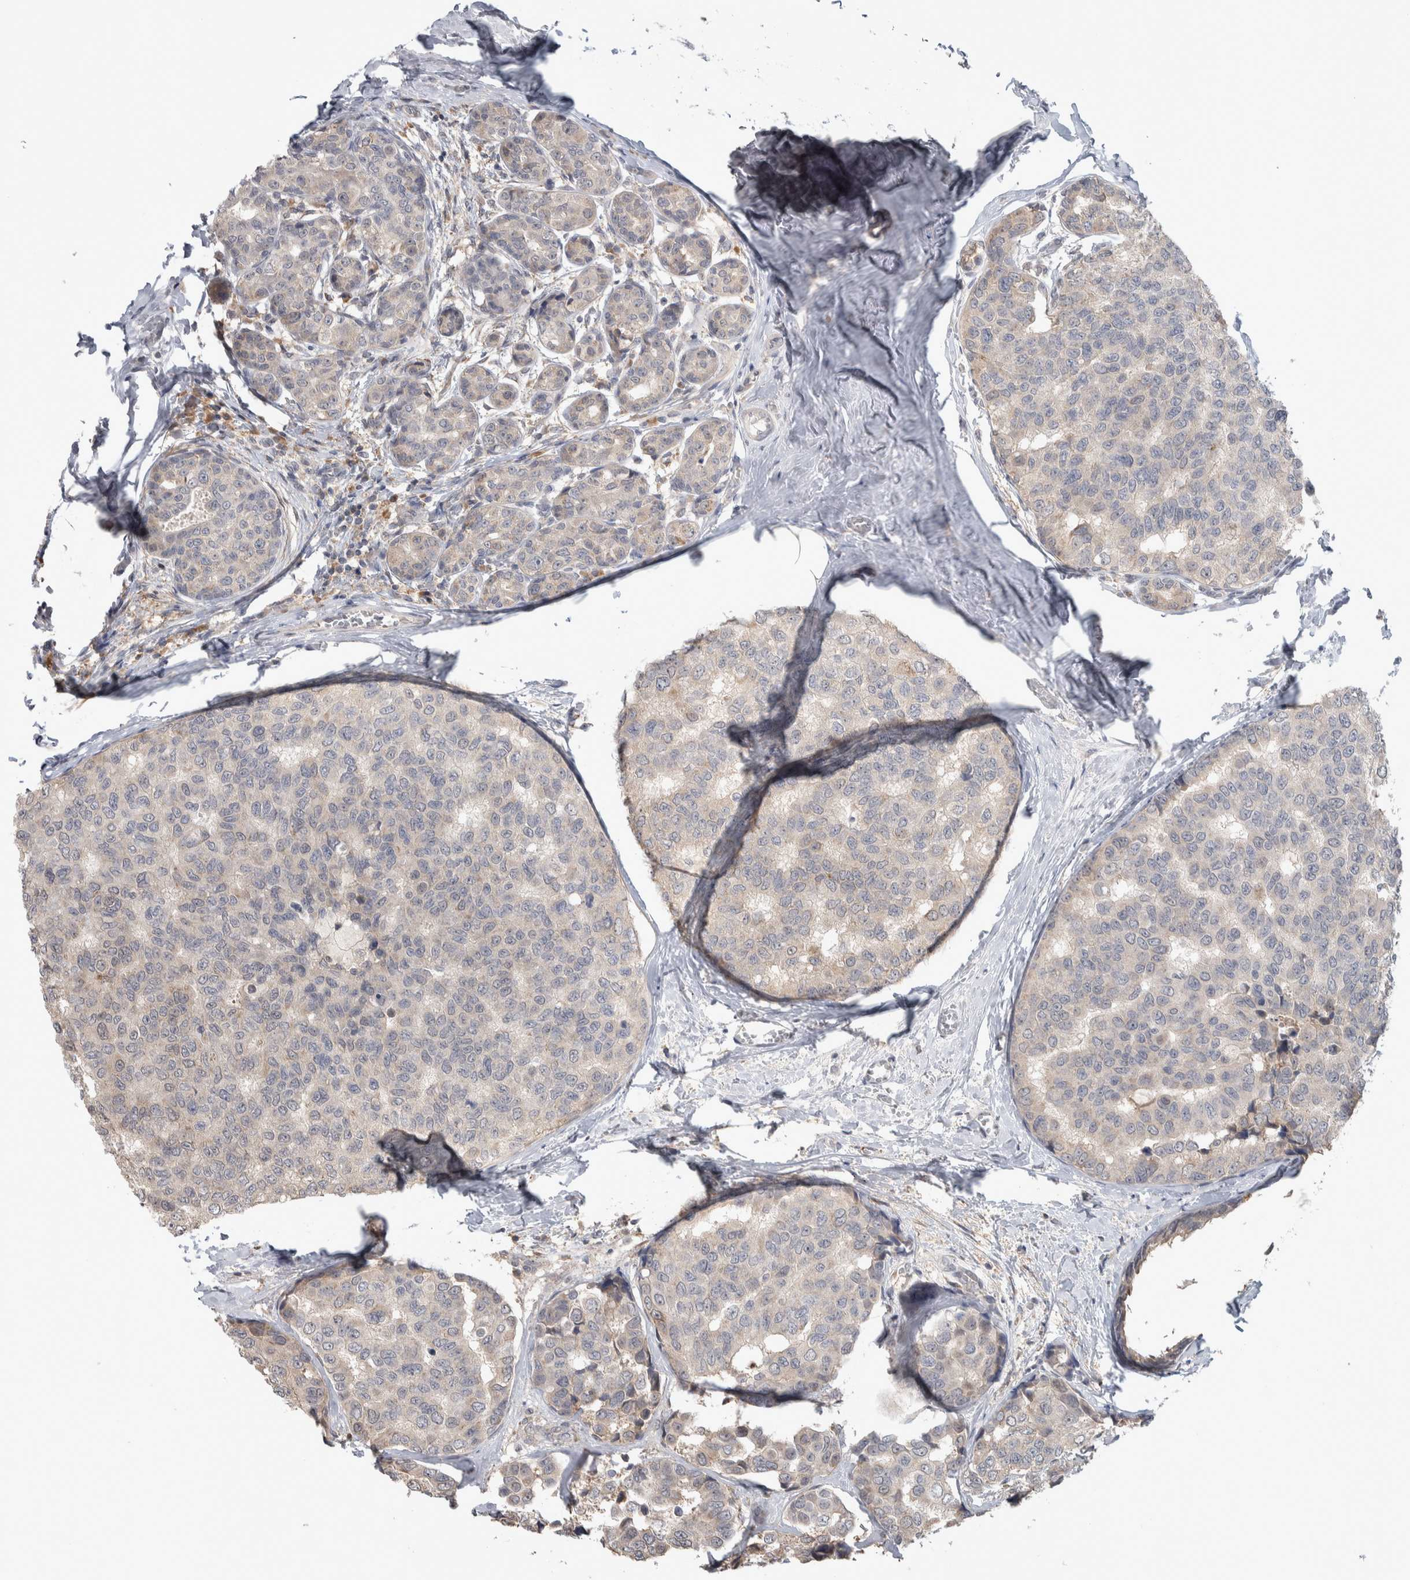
{"staining": {"intensity": "weak", "quantity": "25%-75%", "location": "cytoplasmic/membranous"}, "tissue": "breast cancer", "cell_type": "Tumor cells", "image_type": "cancer", "snomed": [{"axis": "morphology", "description": "Normal tissue, NOS"}, {"axis": "morphology", "description": "Duct carcinoma"}, {"axis": "topography", "description": "Breast"}], "caption": "An immunohistochemistry histopathology image of tumor tissue is shown. Protein staining in brown highlights weak cytoplasmic/membranous positivity in breast cancer (invasive ductal carcinoma) within tumor cells.", "gene": "CUL2", "patient": {"sex": "female", "age": 43}}